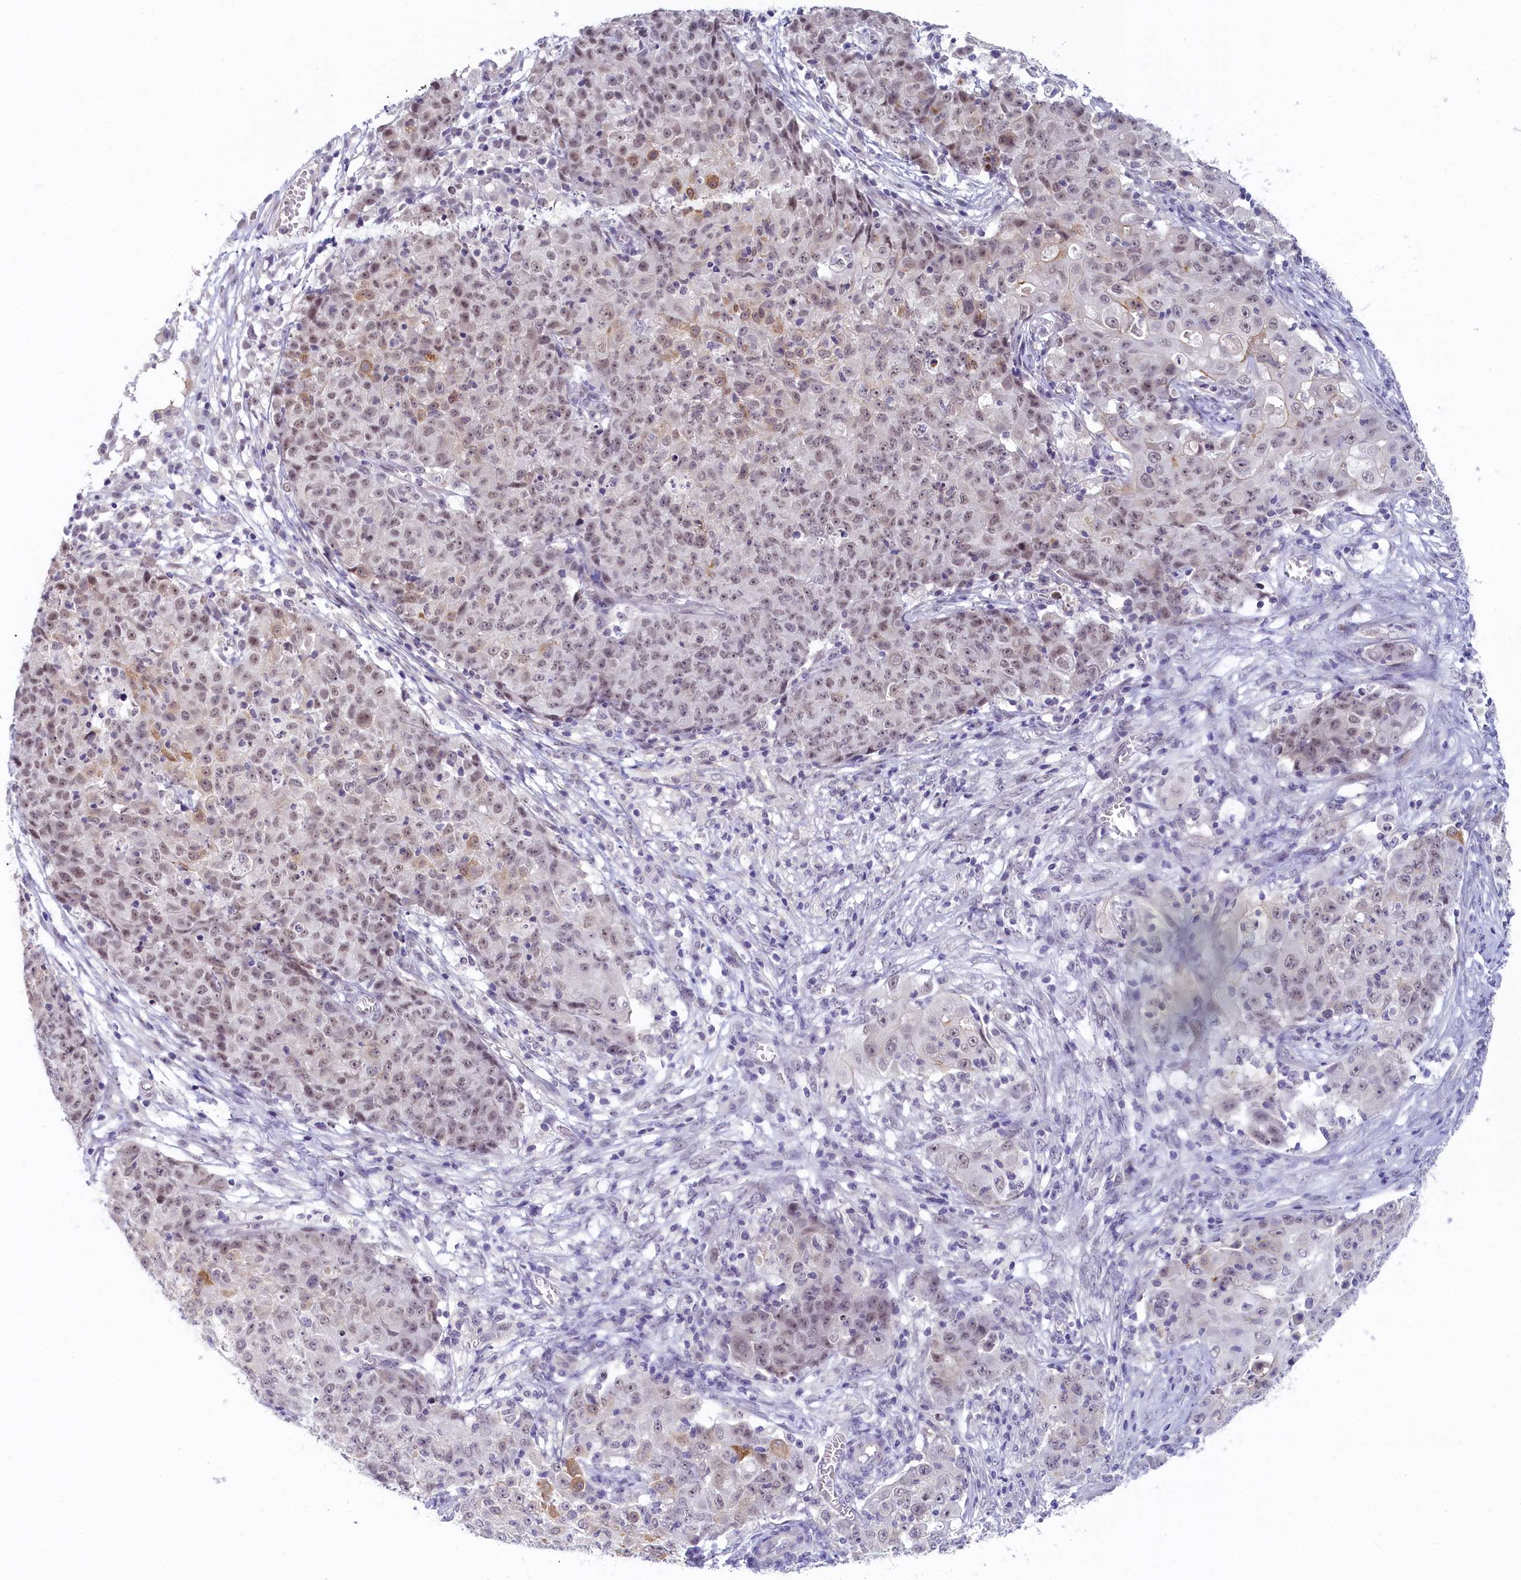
{"staining": {"intensity": "weak", "quantity": "25%-75%", "location": "nuclear"}, "tissue": "ovarian cancer", "cell_type": "Tumor cells", "image_type": "cancer", "snomed": [{"axis": "morphology", "description": "Carcinoma, endometroid"}, {"axis": "topography", "description": "Ovary"}], "caption": "Weak nuclear protein expression is appreciated in about 25%-75% of tumor cells in endometroid carcinoma (ovarian).", "gene": "CRAMP1", "patient": {"sex": "female", "age": 42}}